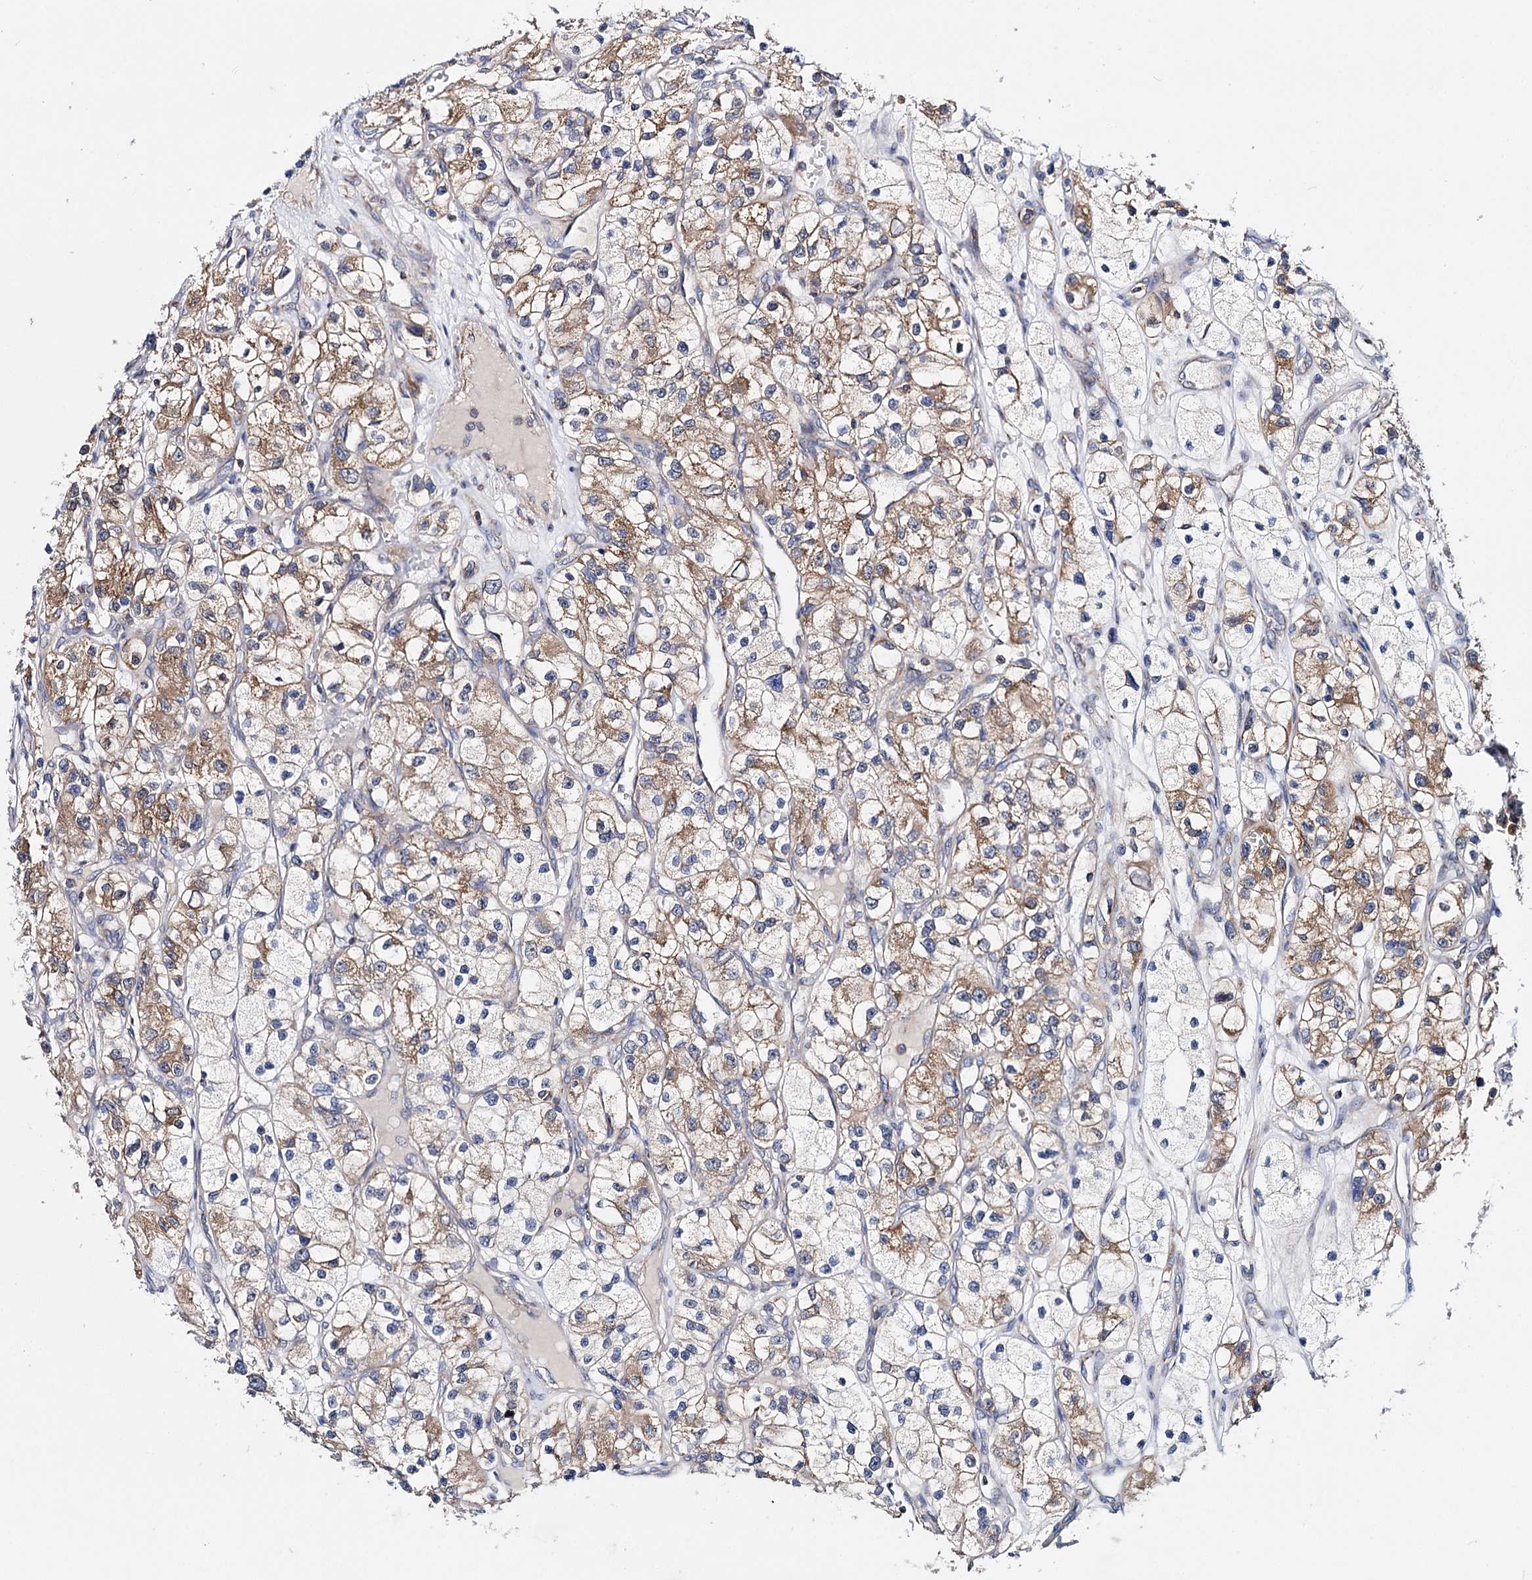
{"staining": {"intensity": "moderate", "quantity": ">75%", "location": "cytoplasmic/membranous"}, "tissue": "renal cancer", "cell_type": "Tumor cells", "image_type": "cancer", "snomed": [{"axis": "morphology", "description": "Adenocarcinoma, NOS"}, {"axis": "topography", "description": "Kidney"}], "caption": "Renal adenocarcinoma stained with a protein marker demonstrates moderate staining in tumor cells.", "gene": "CFAP46", "patient": {"sex": "female", "age": 57}}